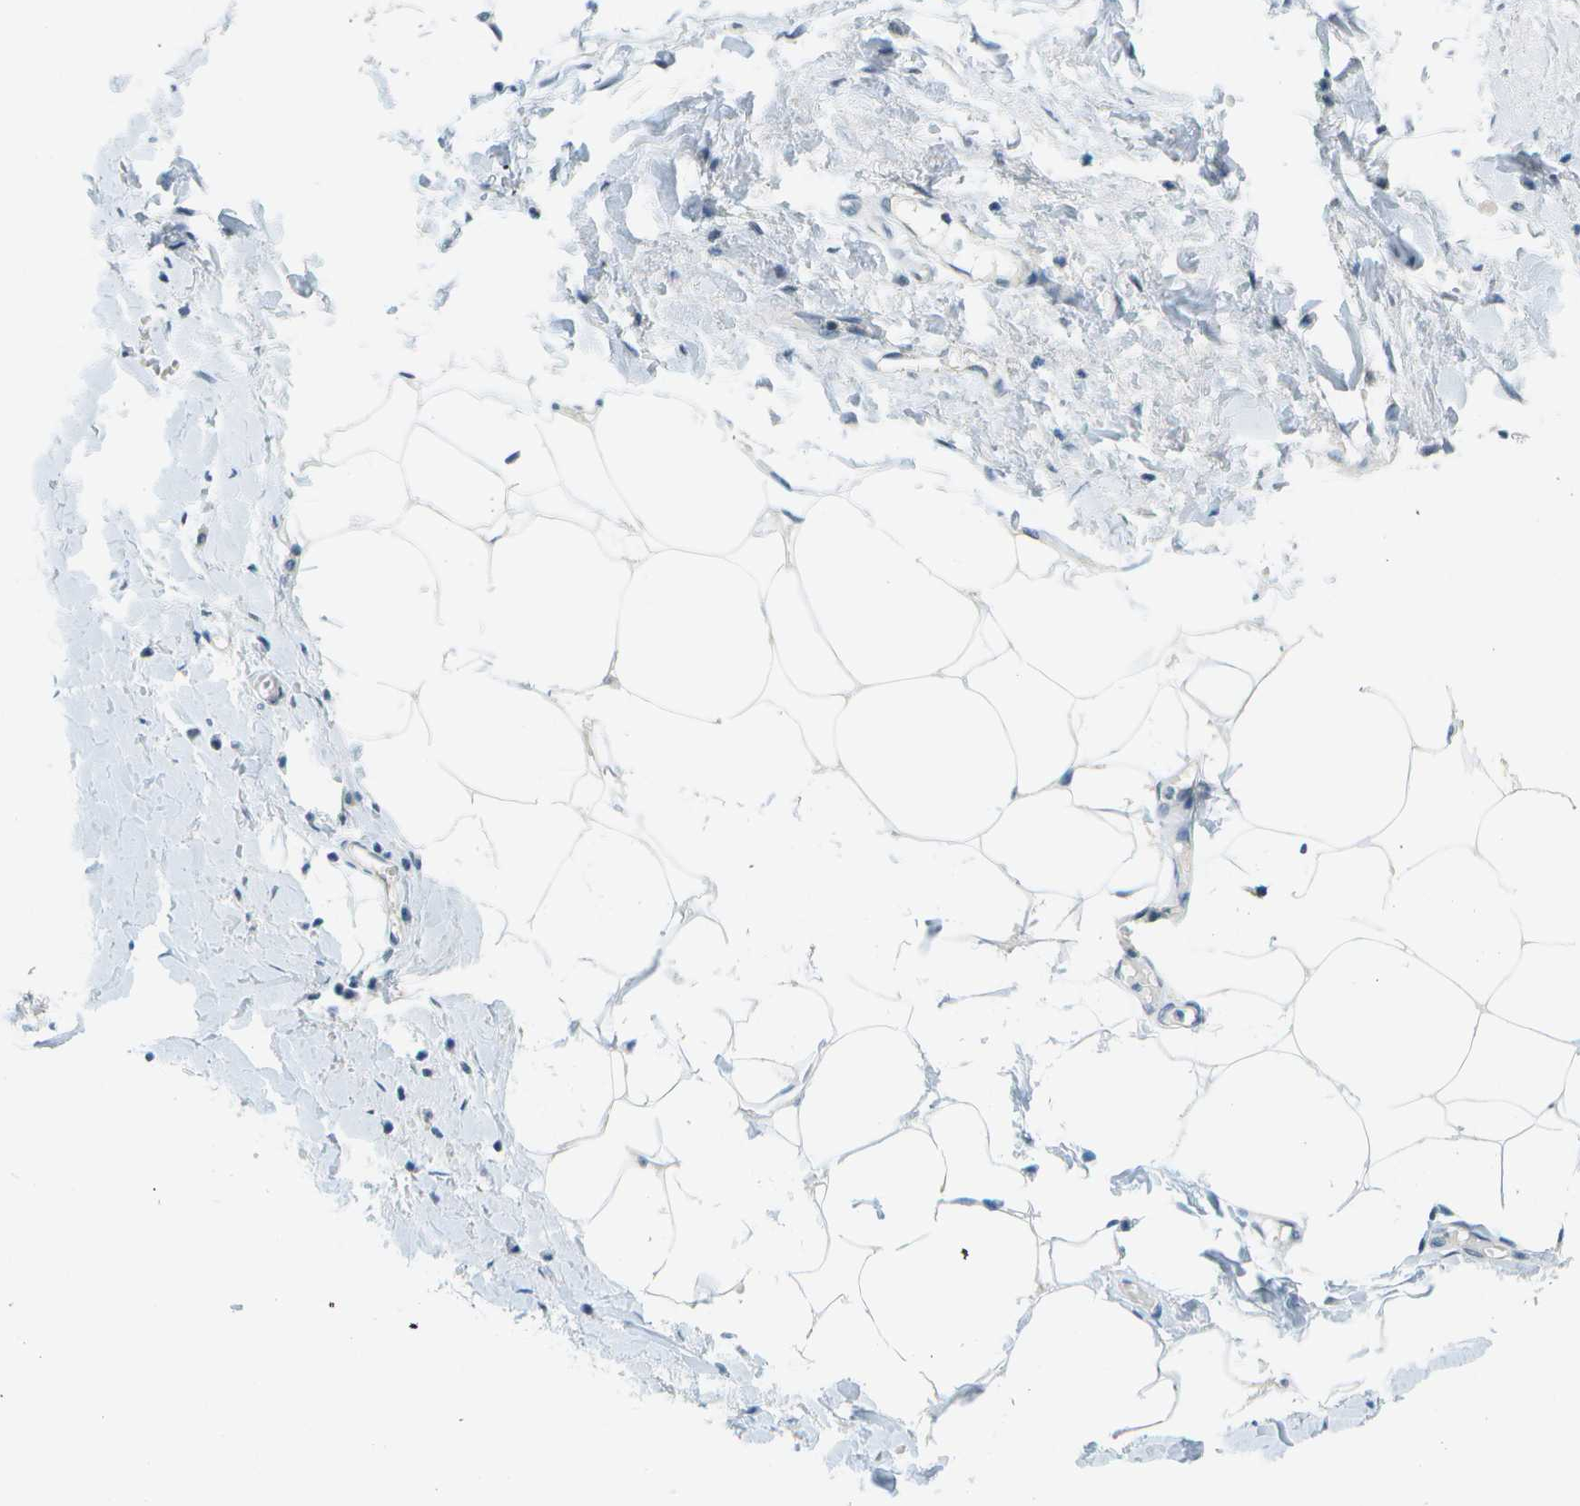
{"staining": {"intensity": "negative", "quantity": "none", "location": "none"}, "tissue": "adipose tissue", "cell_type": "Adipocytes", "image_type": "normal", "snomed": [{"axis": "morphology", "description": "Normal tissue, NOS"}, {"axis": "topography", "description": "Soft tissue"}, {"axis": "topography", "description": "Vascular tissue"}], "caption": "Immunohistochemistry (IHC) micrograph of normal adipose tissue: human adipose tissue stained with DAB exhibits no significant protein expression in adipocytes.", "gene": "PITHD1", "patient": {"sex": "female", "age": 35}}